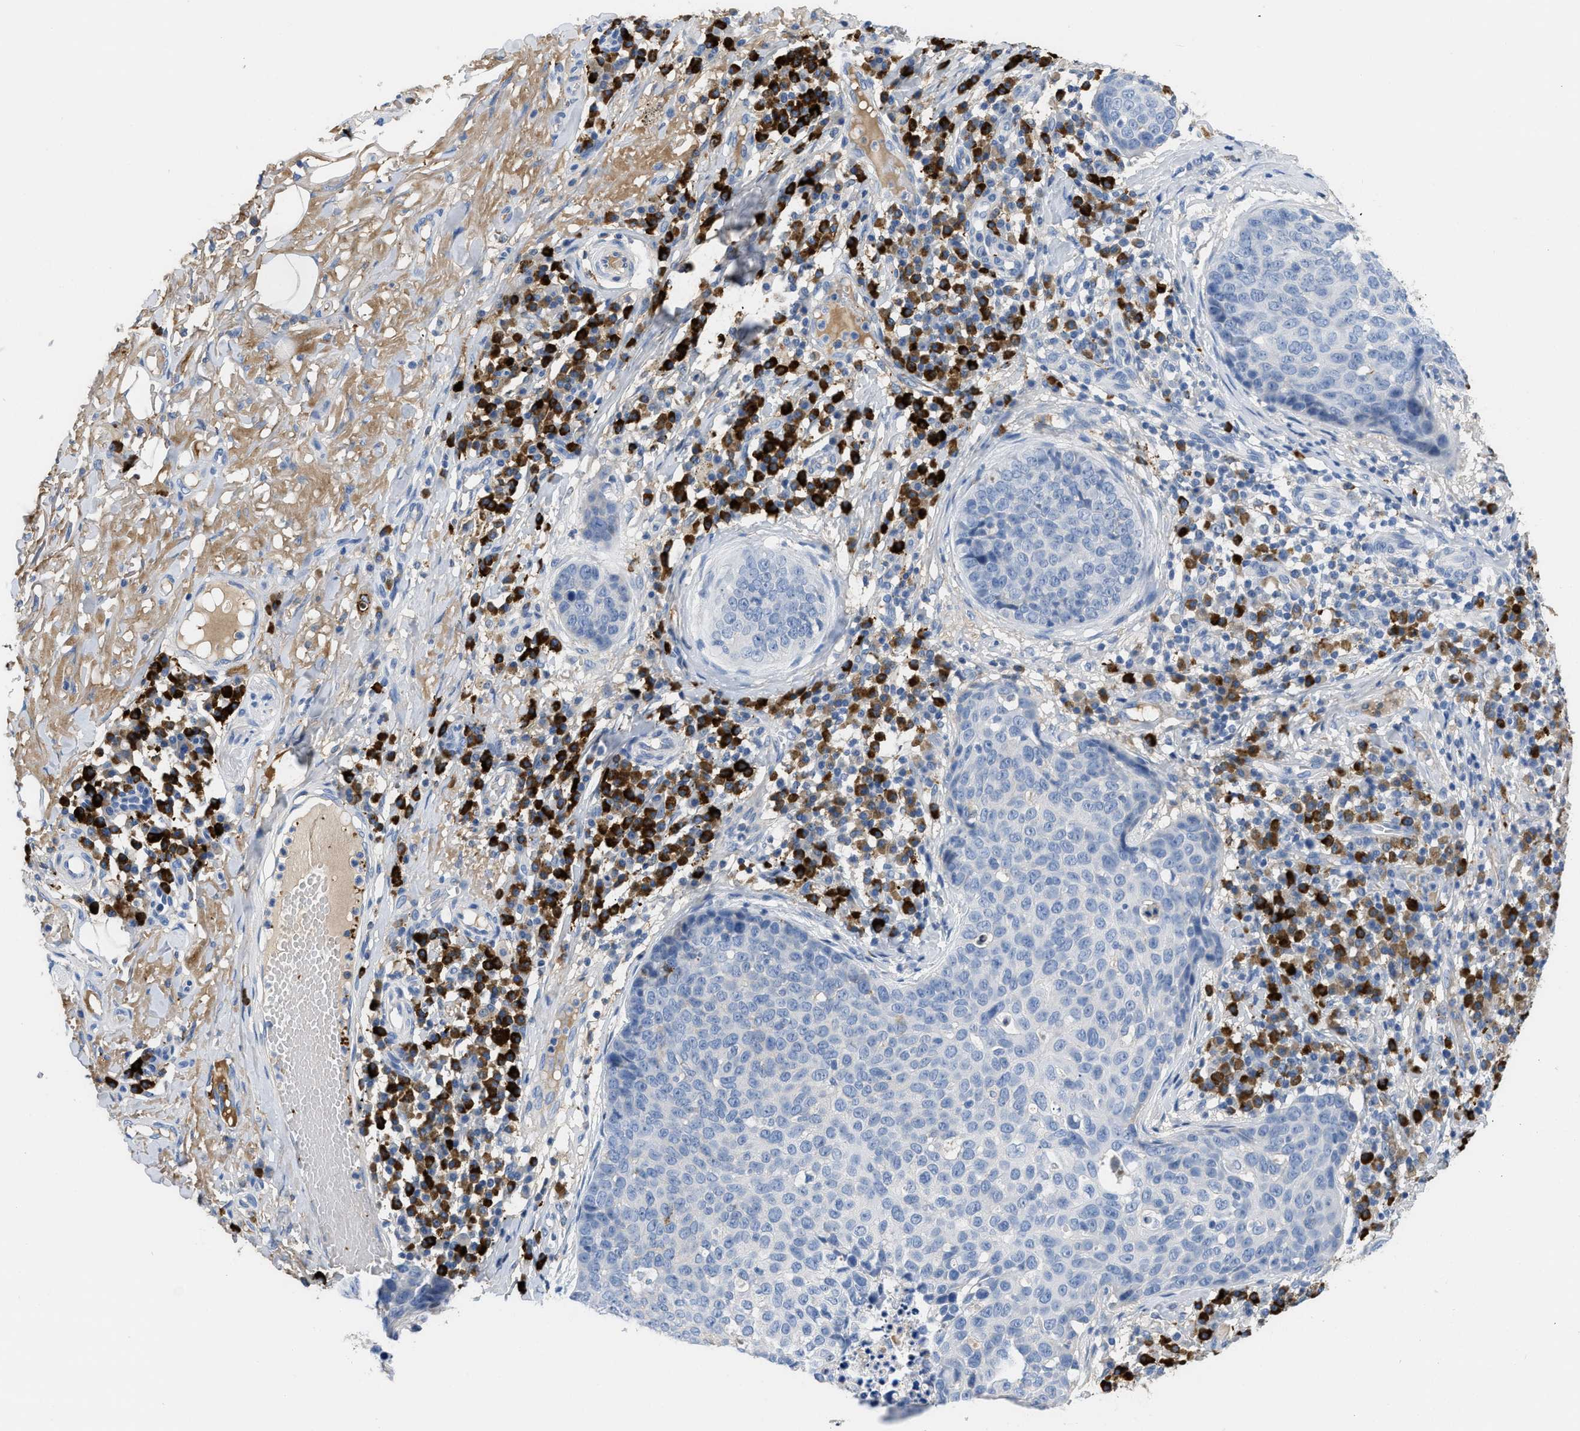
{"staining": {"intensity": "negative", "quantity": "none", "location": "none"}, "tissue": "skin cancer", "cell_type": "Tumor cells", "image_type": "cancer", "snomed": [{"axis": "morphology", "description": "Squamous cell carcinoma in situ, NOS"}, {"axis": "morphology", "description": "Squamous cell carcinoma, NOS"}, {"axis": "topography", "description": "Skin"}], "caption": "Protein analysis of skin cancer (squamous cell carcinoma) demonstrates no significant positivity in tumor cells.", "gene": "FGF18", "patient": {"sex": "male", "age": 93}}